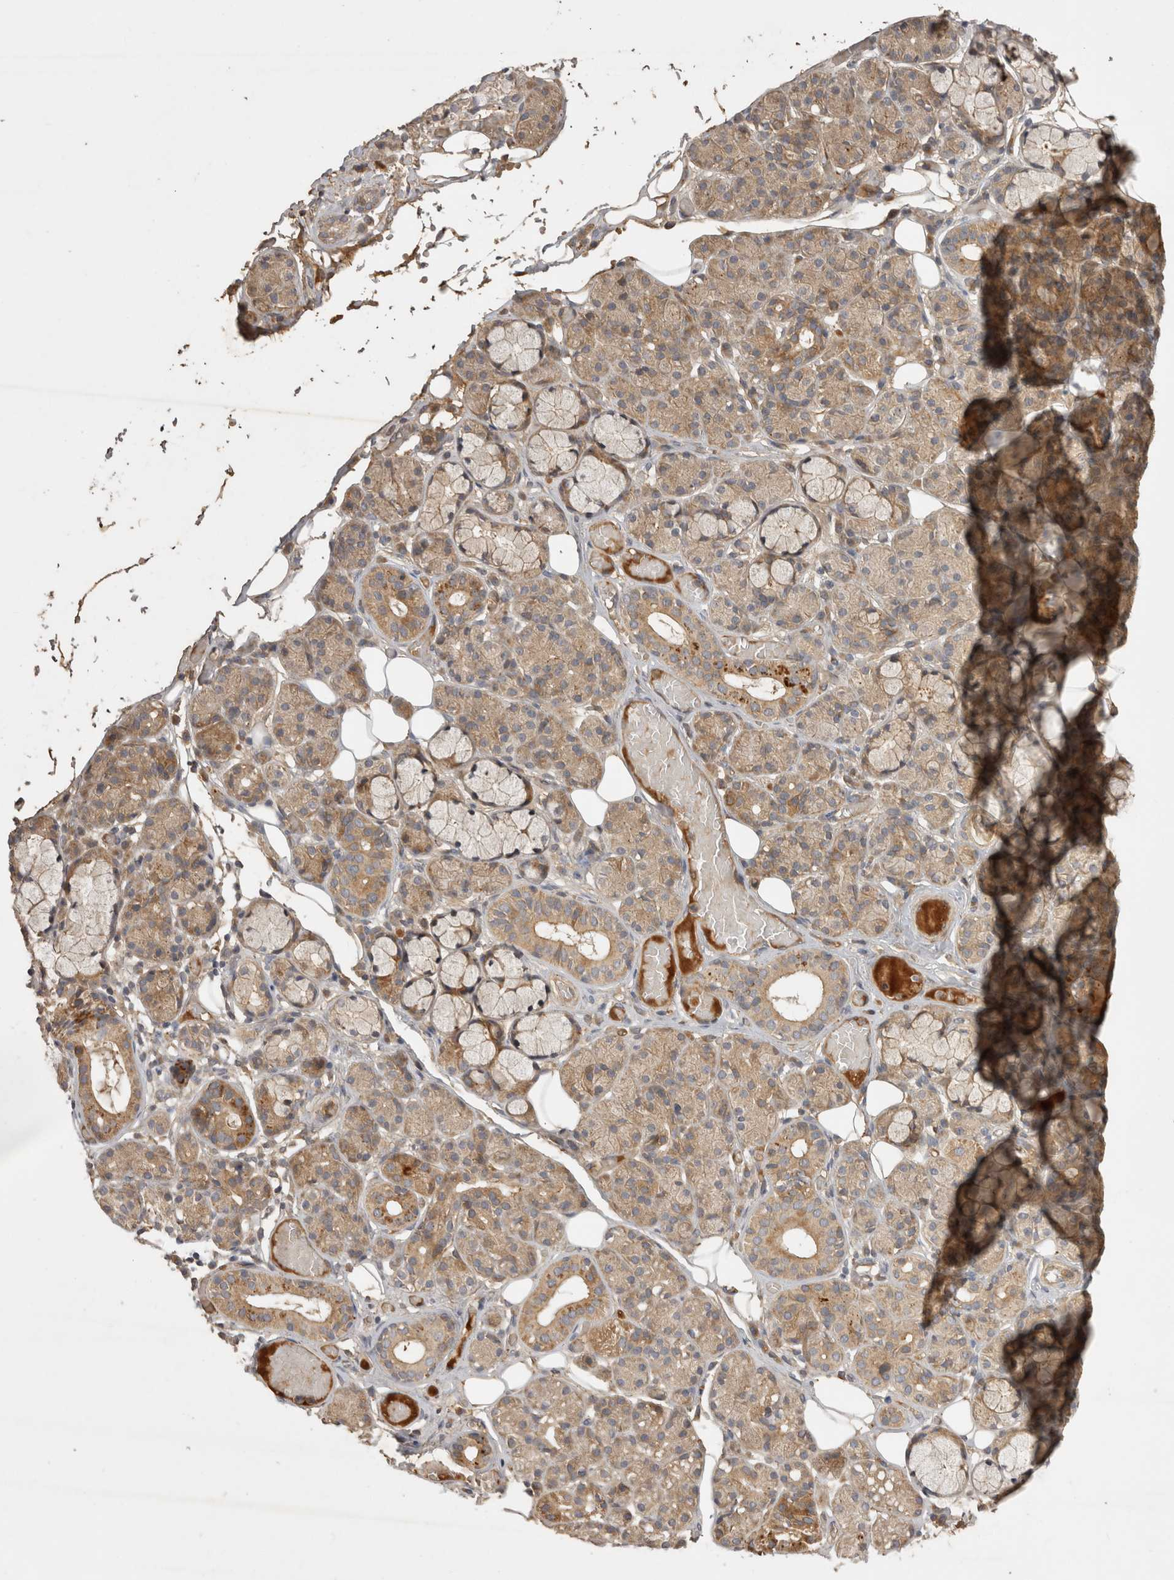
{"staining": {"intensity": "weak", "quantity": "25%-75%", "location": "cytoplasmic/membranous"}, "tissue": "salivary gland", "cell_type": "Glandular cells", "image_type": "normal", "snomed": [{"axis": "morphology", "description": "Normal tissue, NOS"}, {"axis": "topography", "description": "Salivary gland"}], "caption": "Salivary gland stained with DAB (3,3'-diaminobenzidine) immunohistochemistry exhibits low levels of weak cytoplasmic/membranous expression in approximately 25%-75% of glandular cells. The protein of interest is stained brown, and the nuclei are stained in blue (DAB (3,3'-diaminobenzidine) IHC with brightfield microscopy, high magnification).", "gene": "PPP1R42", "patient": {"sex": "male", "age": 63}}